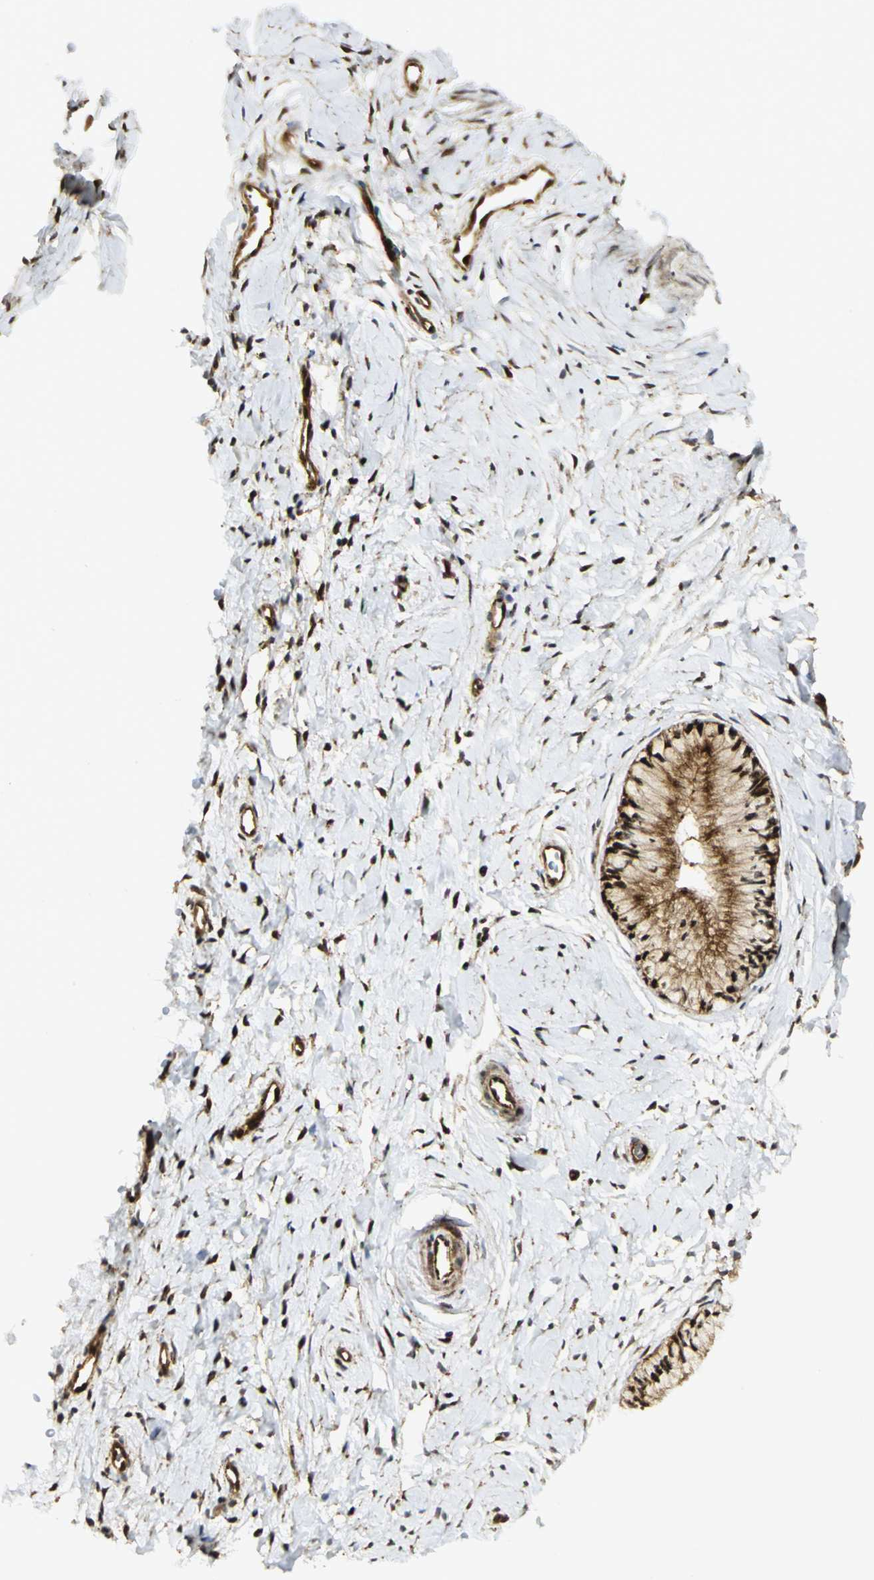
{"staining": {"intensity": "strong", "quantity": ">75%", "location": "cytoplasmic/membranous,nuclear"}, "tissue": "cervix", "cell_type": "Glandular cells", "image_type": "normal", "snomed": [{"axis": "morphology", "description": "Normal tissue, NOS"}, {"axis": "topography", "description": "Cervix"}], "caption": "The image displays a brown stain indicating the presence of a protein in the cytoplasmic/membranous,nuclear of glandular cells in cervix. (IHC, brightfield microscopy, high magnification).", "gene": "EEA1", "patient": {"sex": "female", "age": 46}}